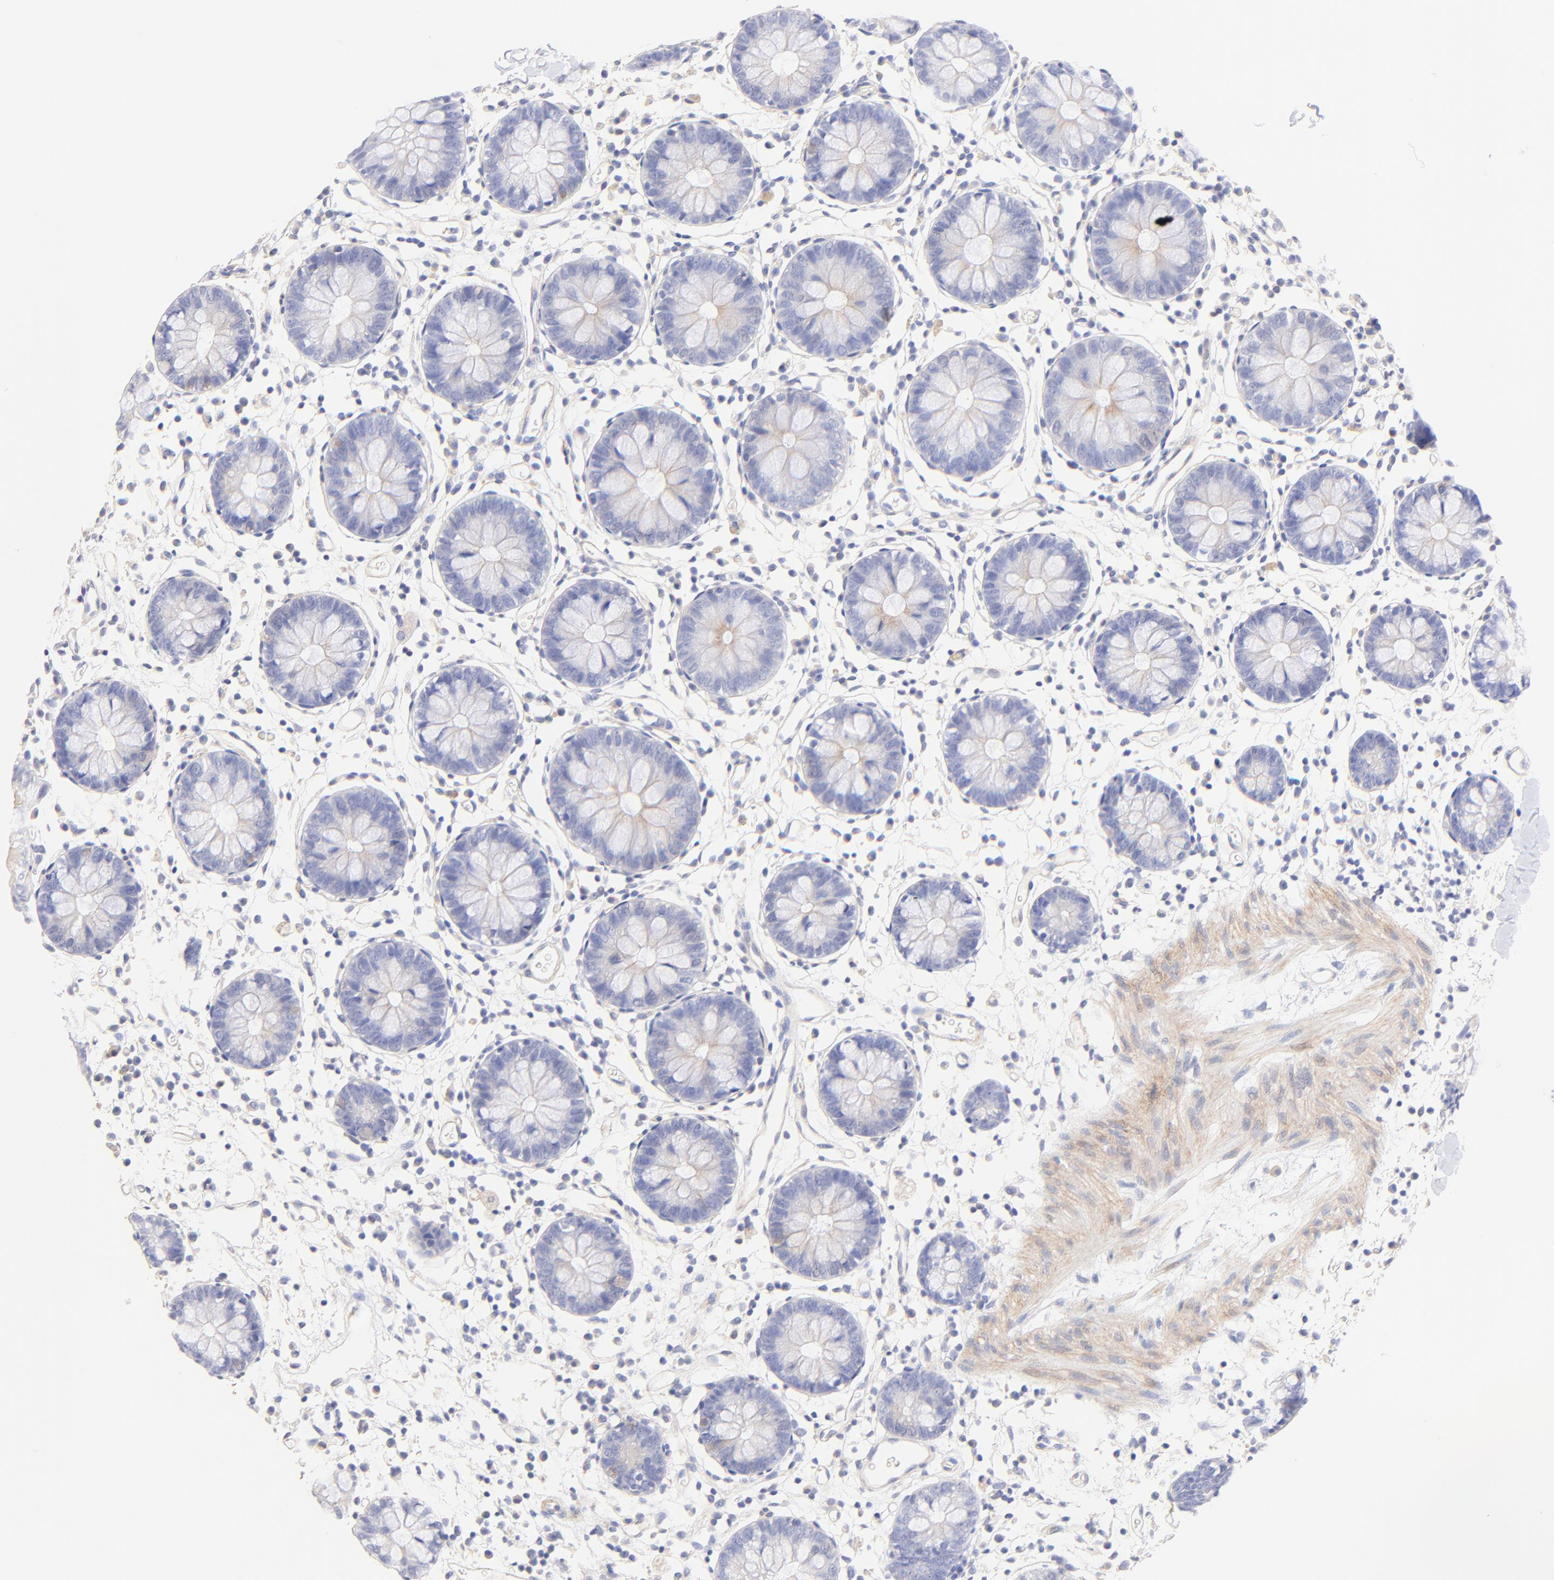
{"staining": {"intensity": "negative", "quantity": "none", "location": "none"}, "tissue": "colon", "cell_type": "Endothelial cells", "image_type": "normal", "snomed": [{"axis": "morphology", "description": "Normal tissue, NOS"}, {"axis": "topography", "description": "Colon"}], "caption": "This is an immunohistochemistry (IHC) histopathology image of benign colon. There is no staining in endothelial cells.", "gene": "ACTRT1", "patient": {"sex": "male", "age": 14}}